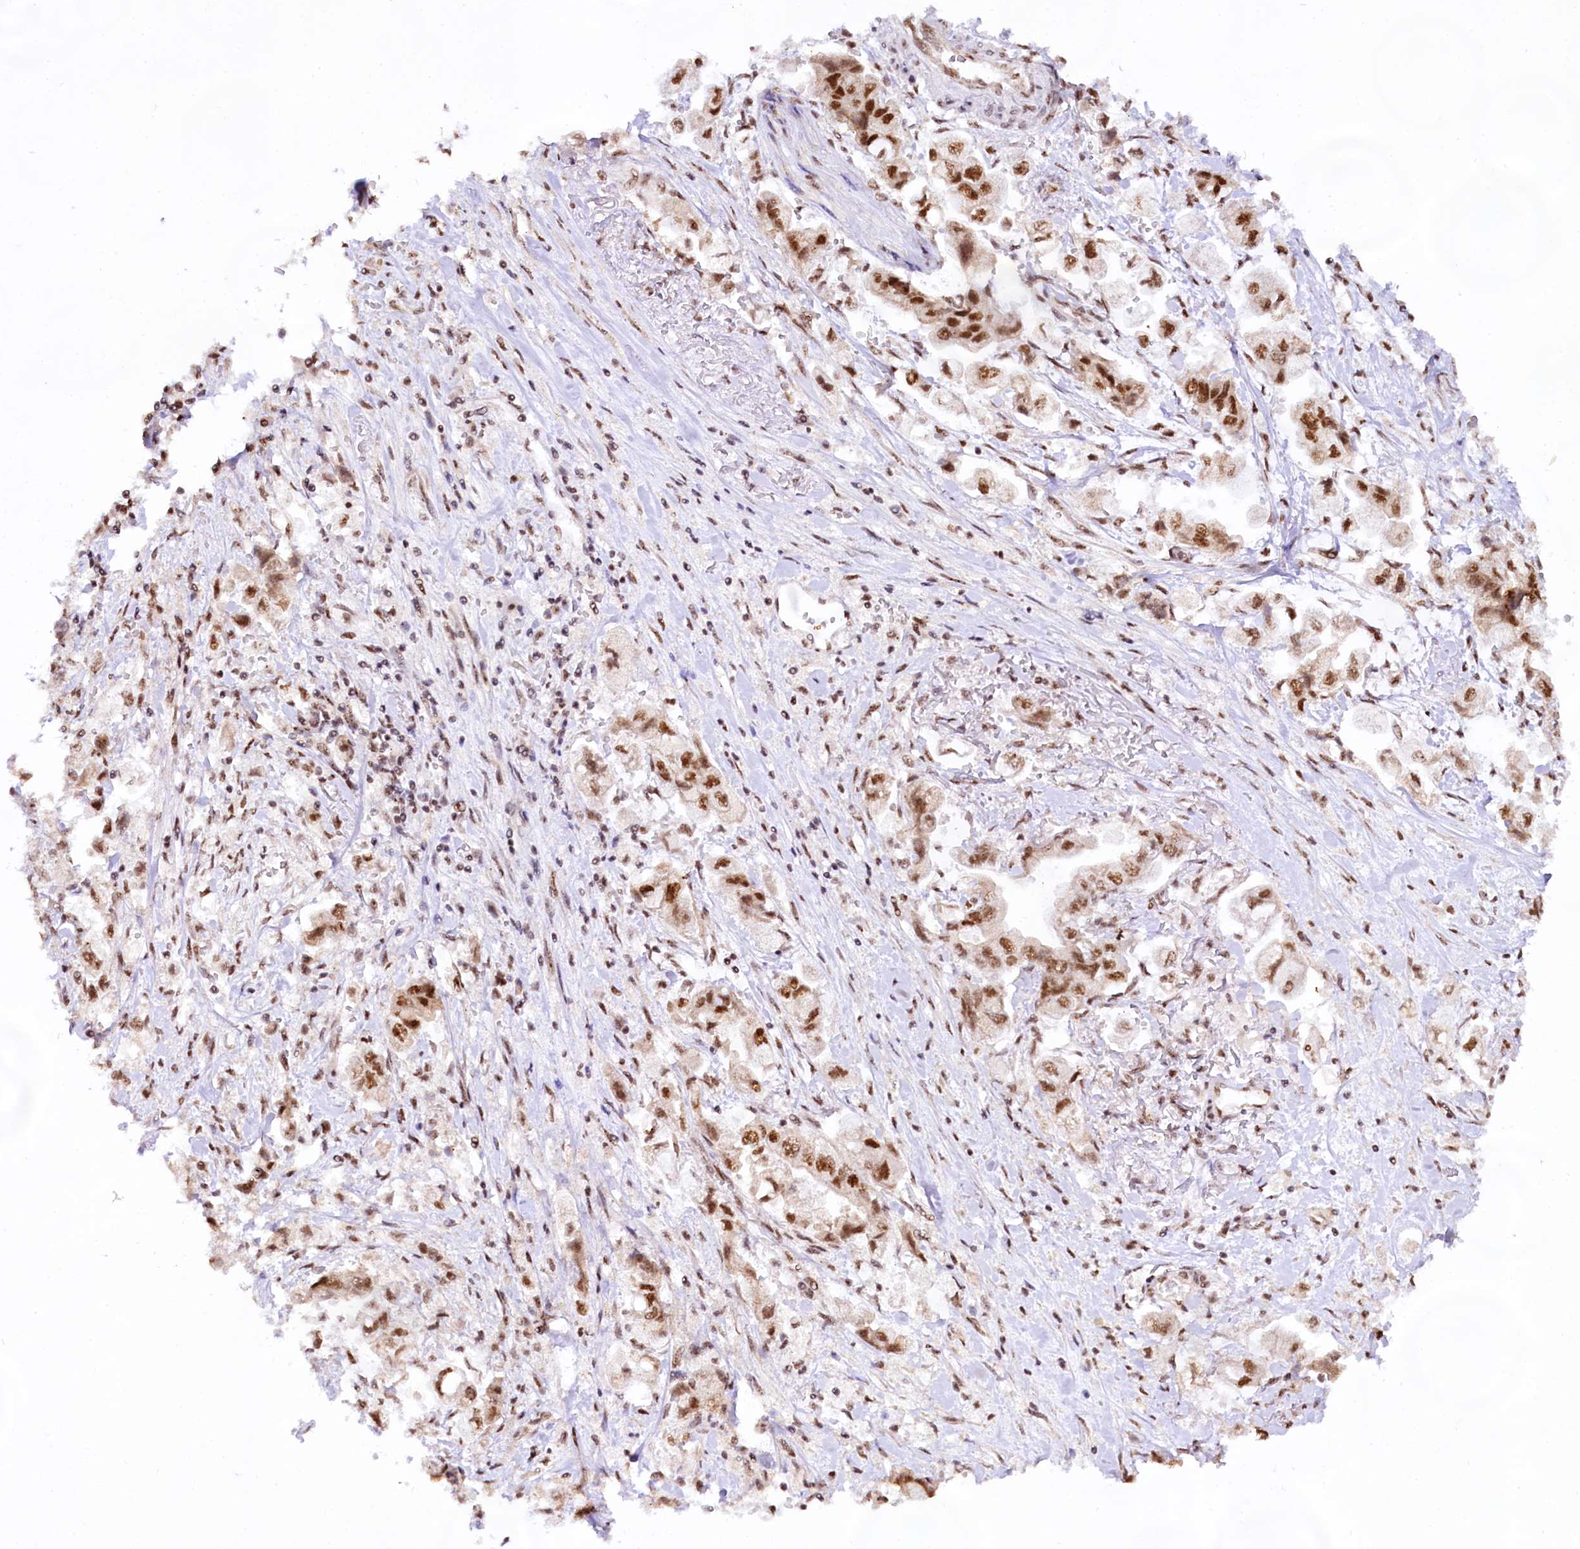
{"staining": {"intensity": "moderate", "quantity": ">75%", "location": "nuclear"}, "tissue": "stomach cancer", "cell_type": "Tumor cells", "image_type": "cancer", "snomed": [{"axis": "morphology", "description": "Adenocarcinoma, NOS"}, {"axis": "topography", "description": "Stomach"}], "caption": "Human adenocarcinoma (stomach) stained with a protein marker shows moderate staining in tumor cells.", "gene": "HIRA", "patient": {"sex": "male", "age": 62}}